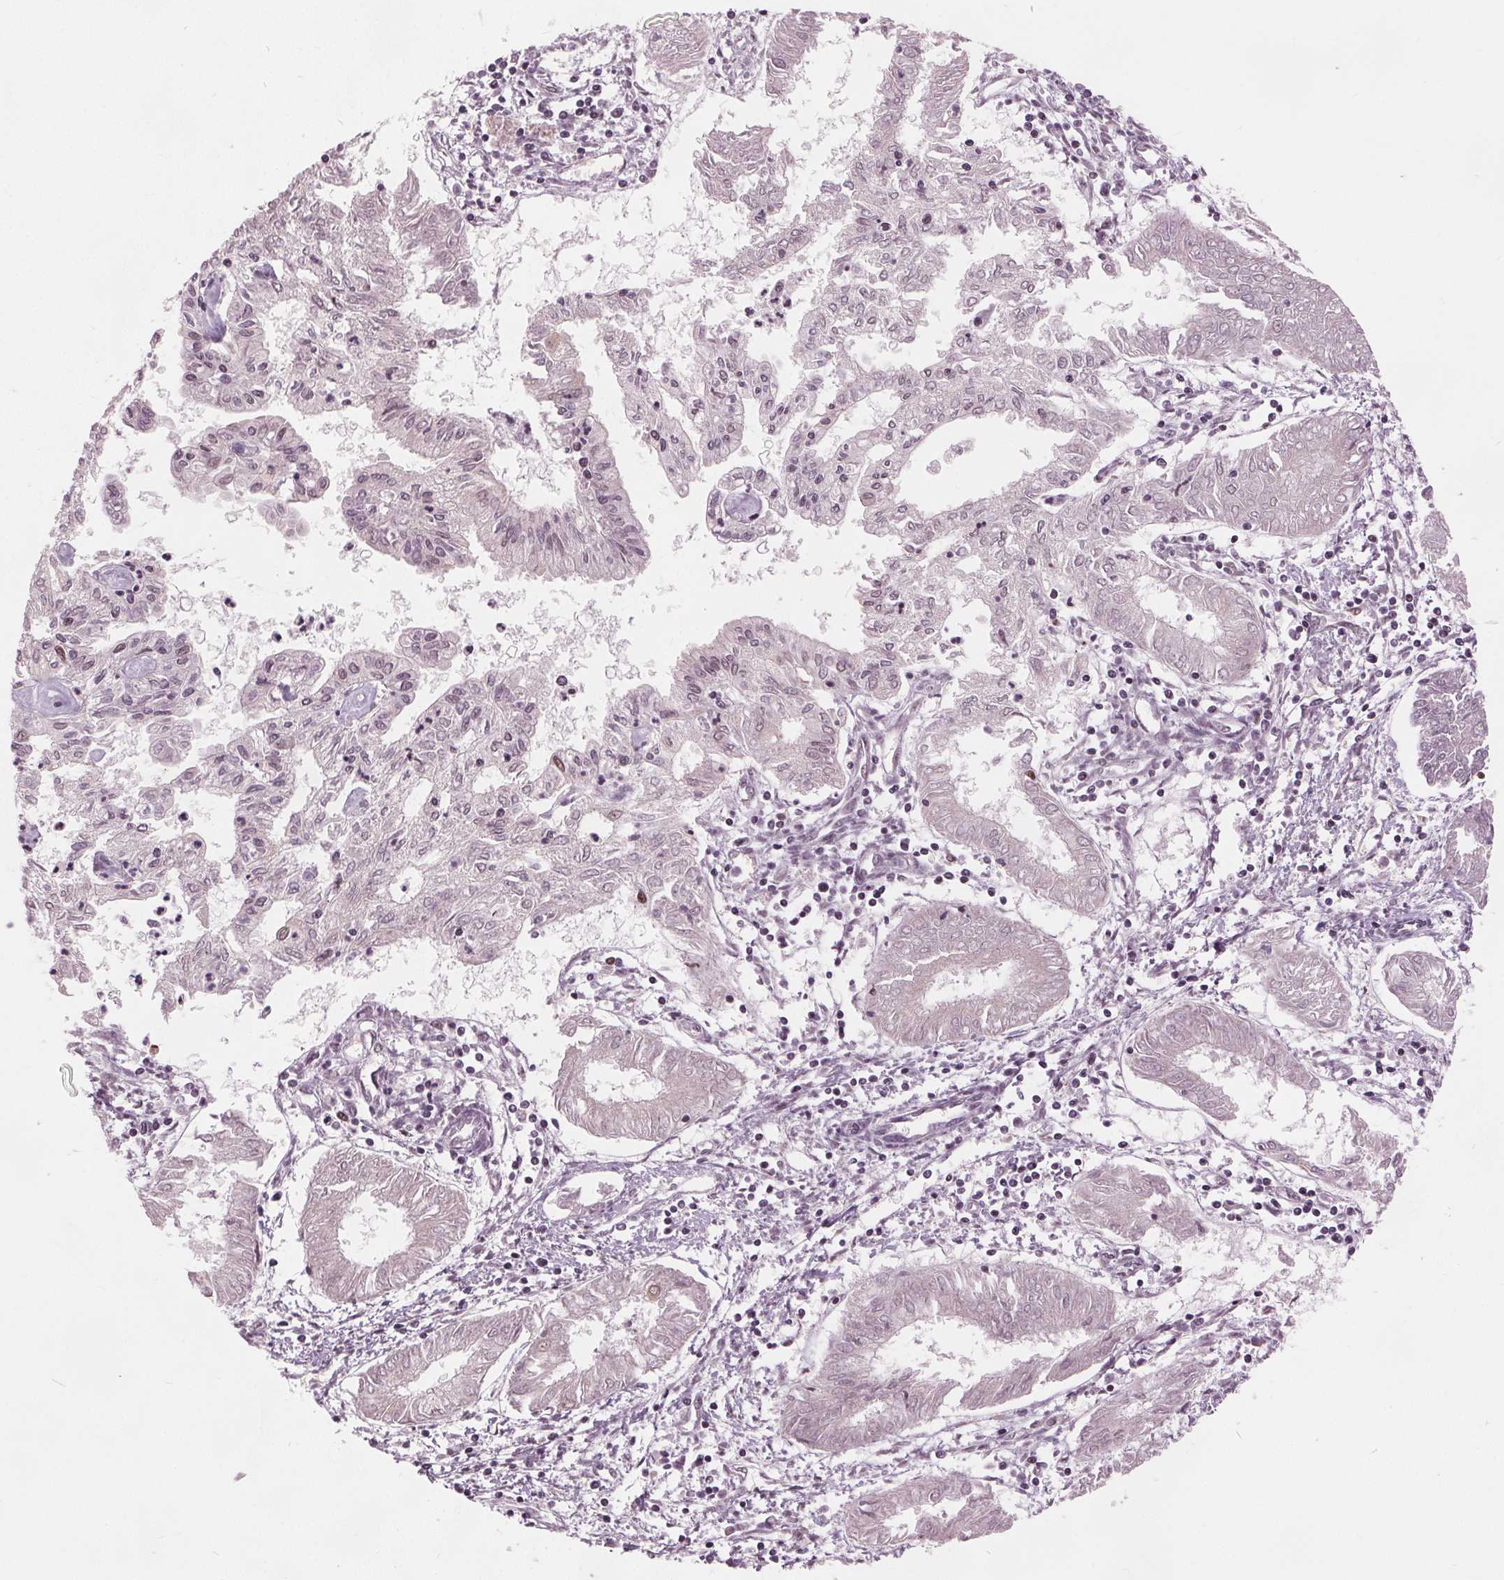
{"staining": {"intensity": "negative", "quantity": "none", "location": "none"}, "tissue": "endometrial cancer", "cell_type": "Tumor cells", "image_type": "cancer", "snomed": [{"axis": "morphology", "description": "Adenocarcinoma, NOS"}, {"axis": "topography", "description": "Endometrium"}], "caption": "A micrograph of human adenocarcinoma (endometrial) is negative for staining in tumor cells.", "gene": "TTC34", "patient": {"sex": "female", "age": 68}}